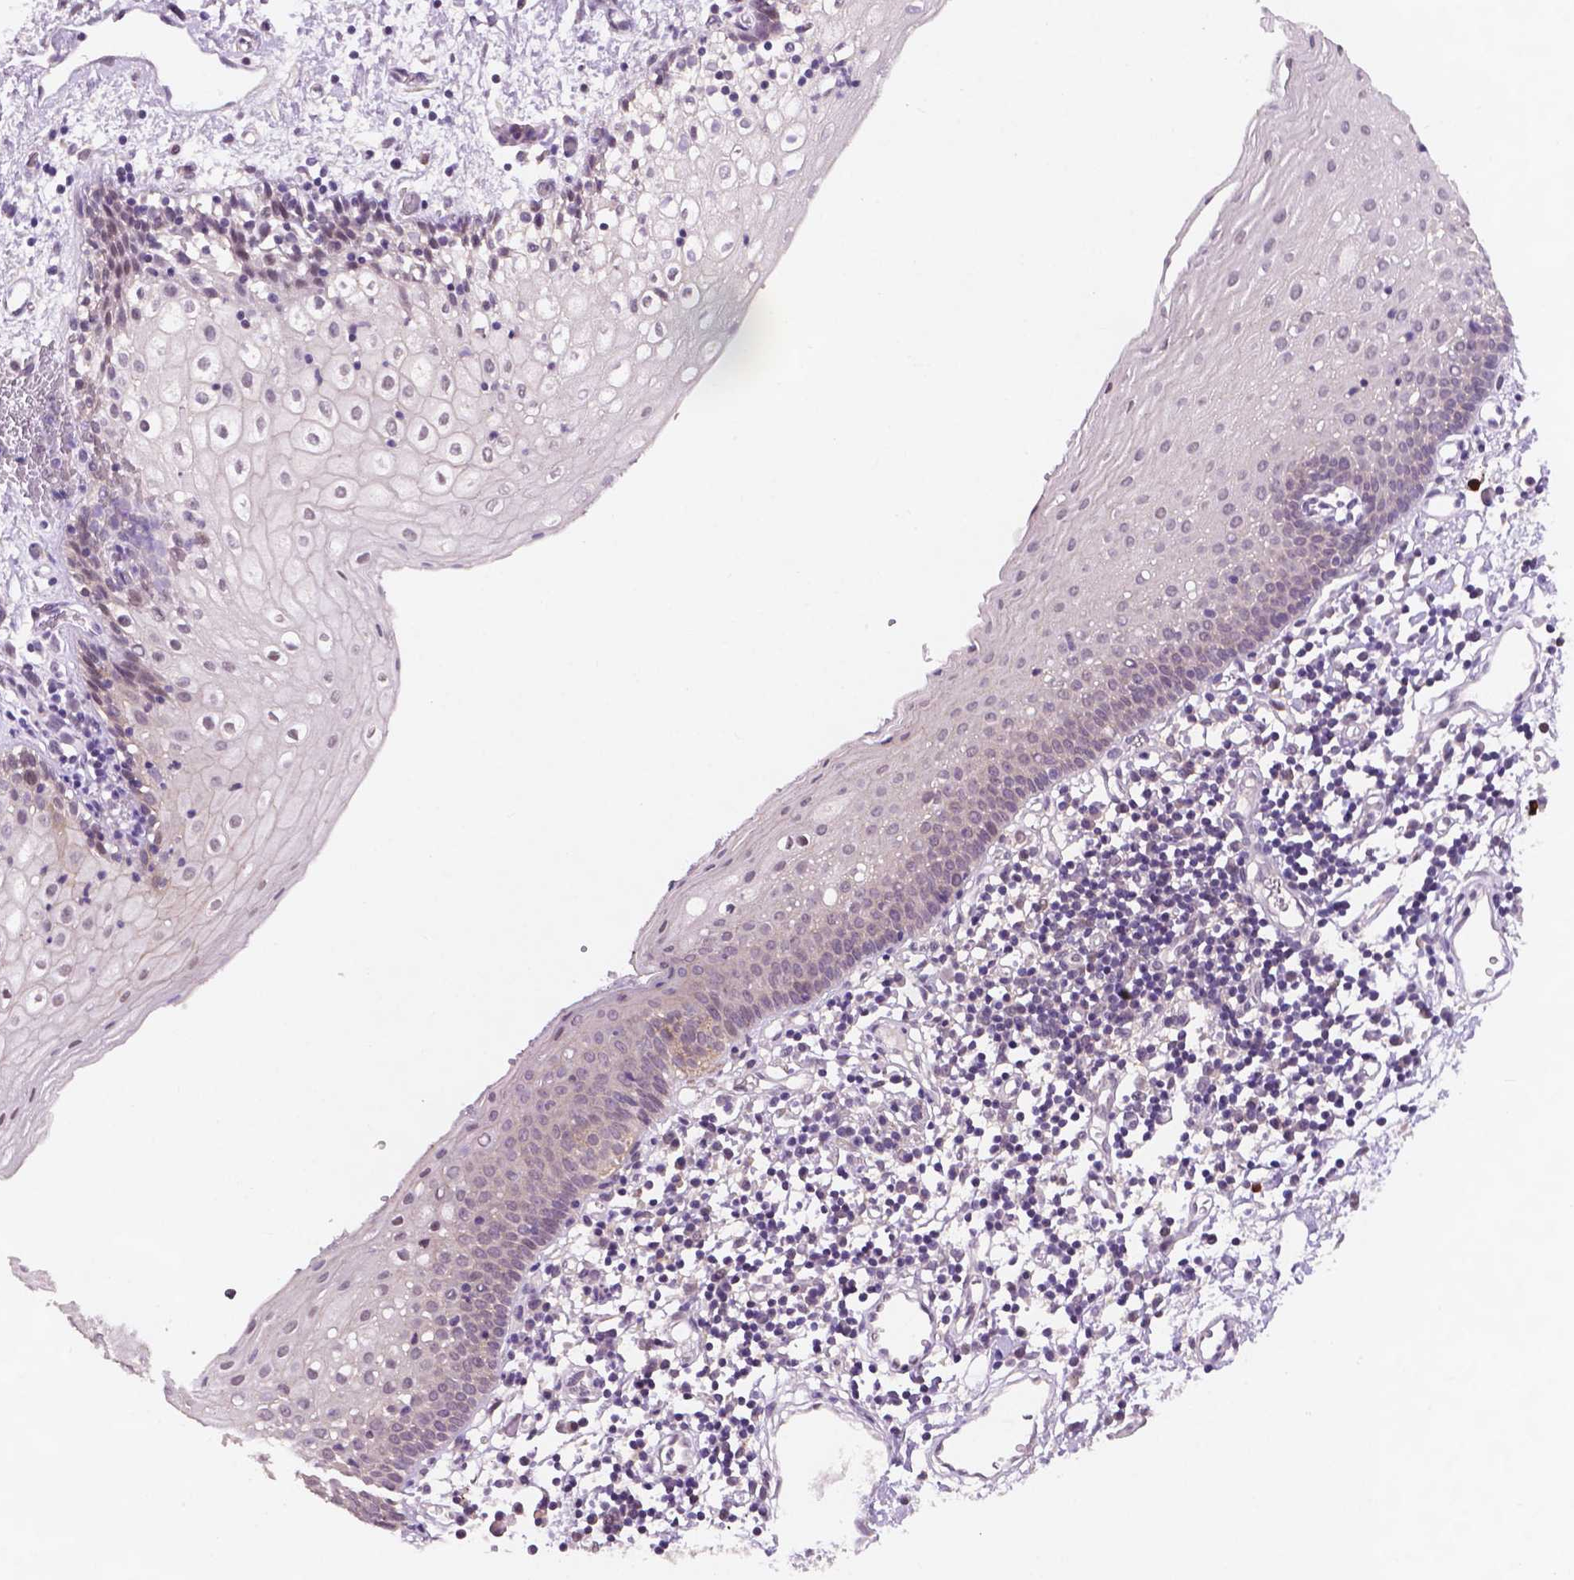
{"staining": {"intensity": "weak", "quantity": "<25%", "location": "nuclear"}, "tissue": "oral mucosa", "cell_type": "Squamous epithelial cells", "image_type": "normal", "snomed": [{"axis": "morphology", "description": "Normal tissue, NOS"}, {"axis": "topography", "description": "Oral tissue"}], "caption": "This is an immunohistochemistry (IHC) micrograph of normal human oral mucosa. There is no staining in squamous epithelial cells.", "gene": "GXYLT2", "patient": {"sex": "female", "age": 43}}